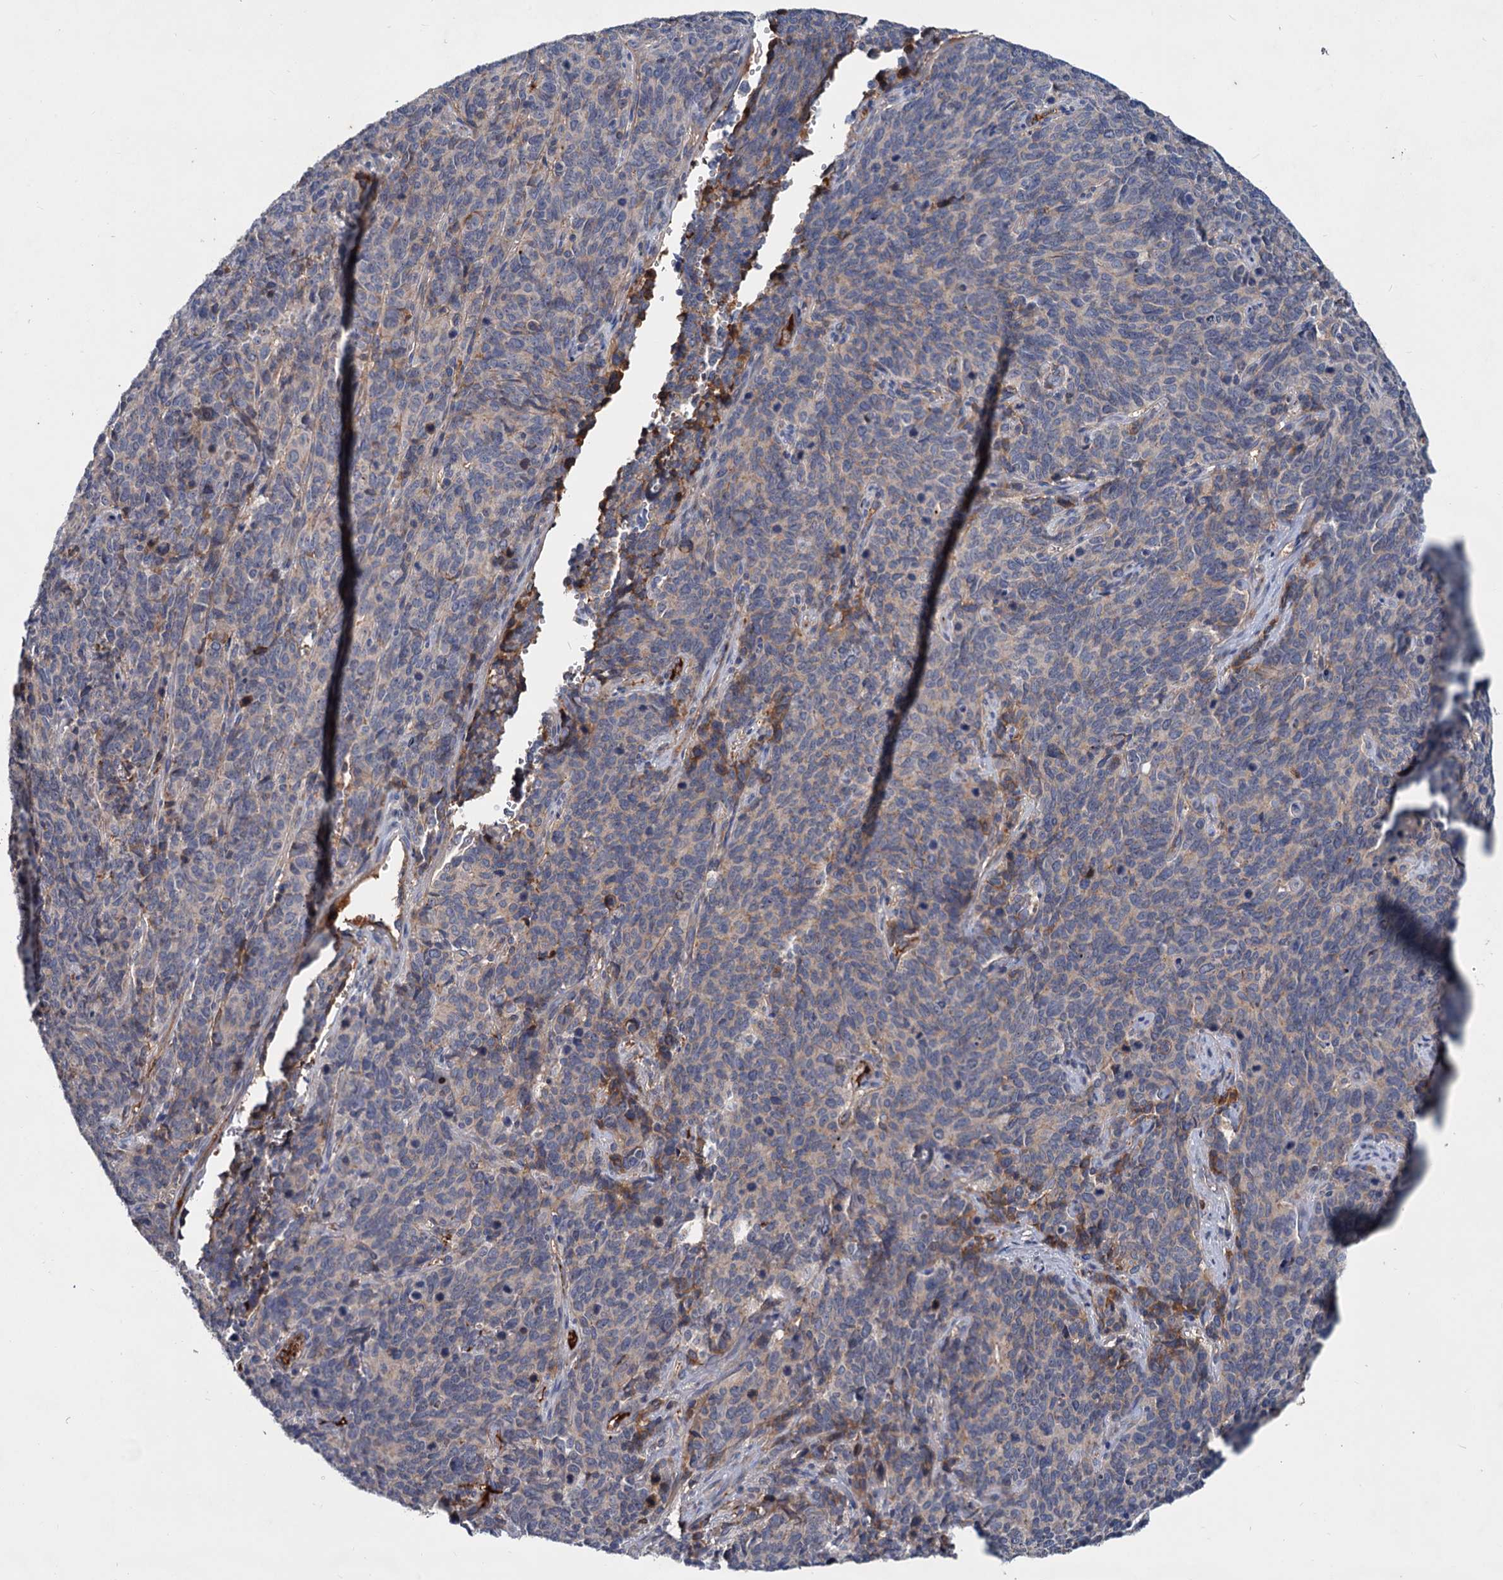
{"staining": {"intensity": "negative", "quantity": "none", "location": "none"}, "tissue": "cervical cancer", "cell_type": "Tumor cells", "image_type": "cancer", "snomed": [{"axis": "morphology", "description": "Squamous cell carcinoma, NOS"}, {"axis": "topography", "description": "Cervix"}], "caption": "This is an immunohistochemistry (IHC) image of human squamous cell carcinoma (cervical). There is no staining in tumor cells.", "gene": "CHRD", "patient": {"sex": "female", "age": 60}}